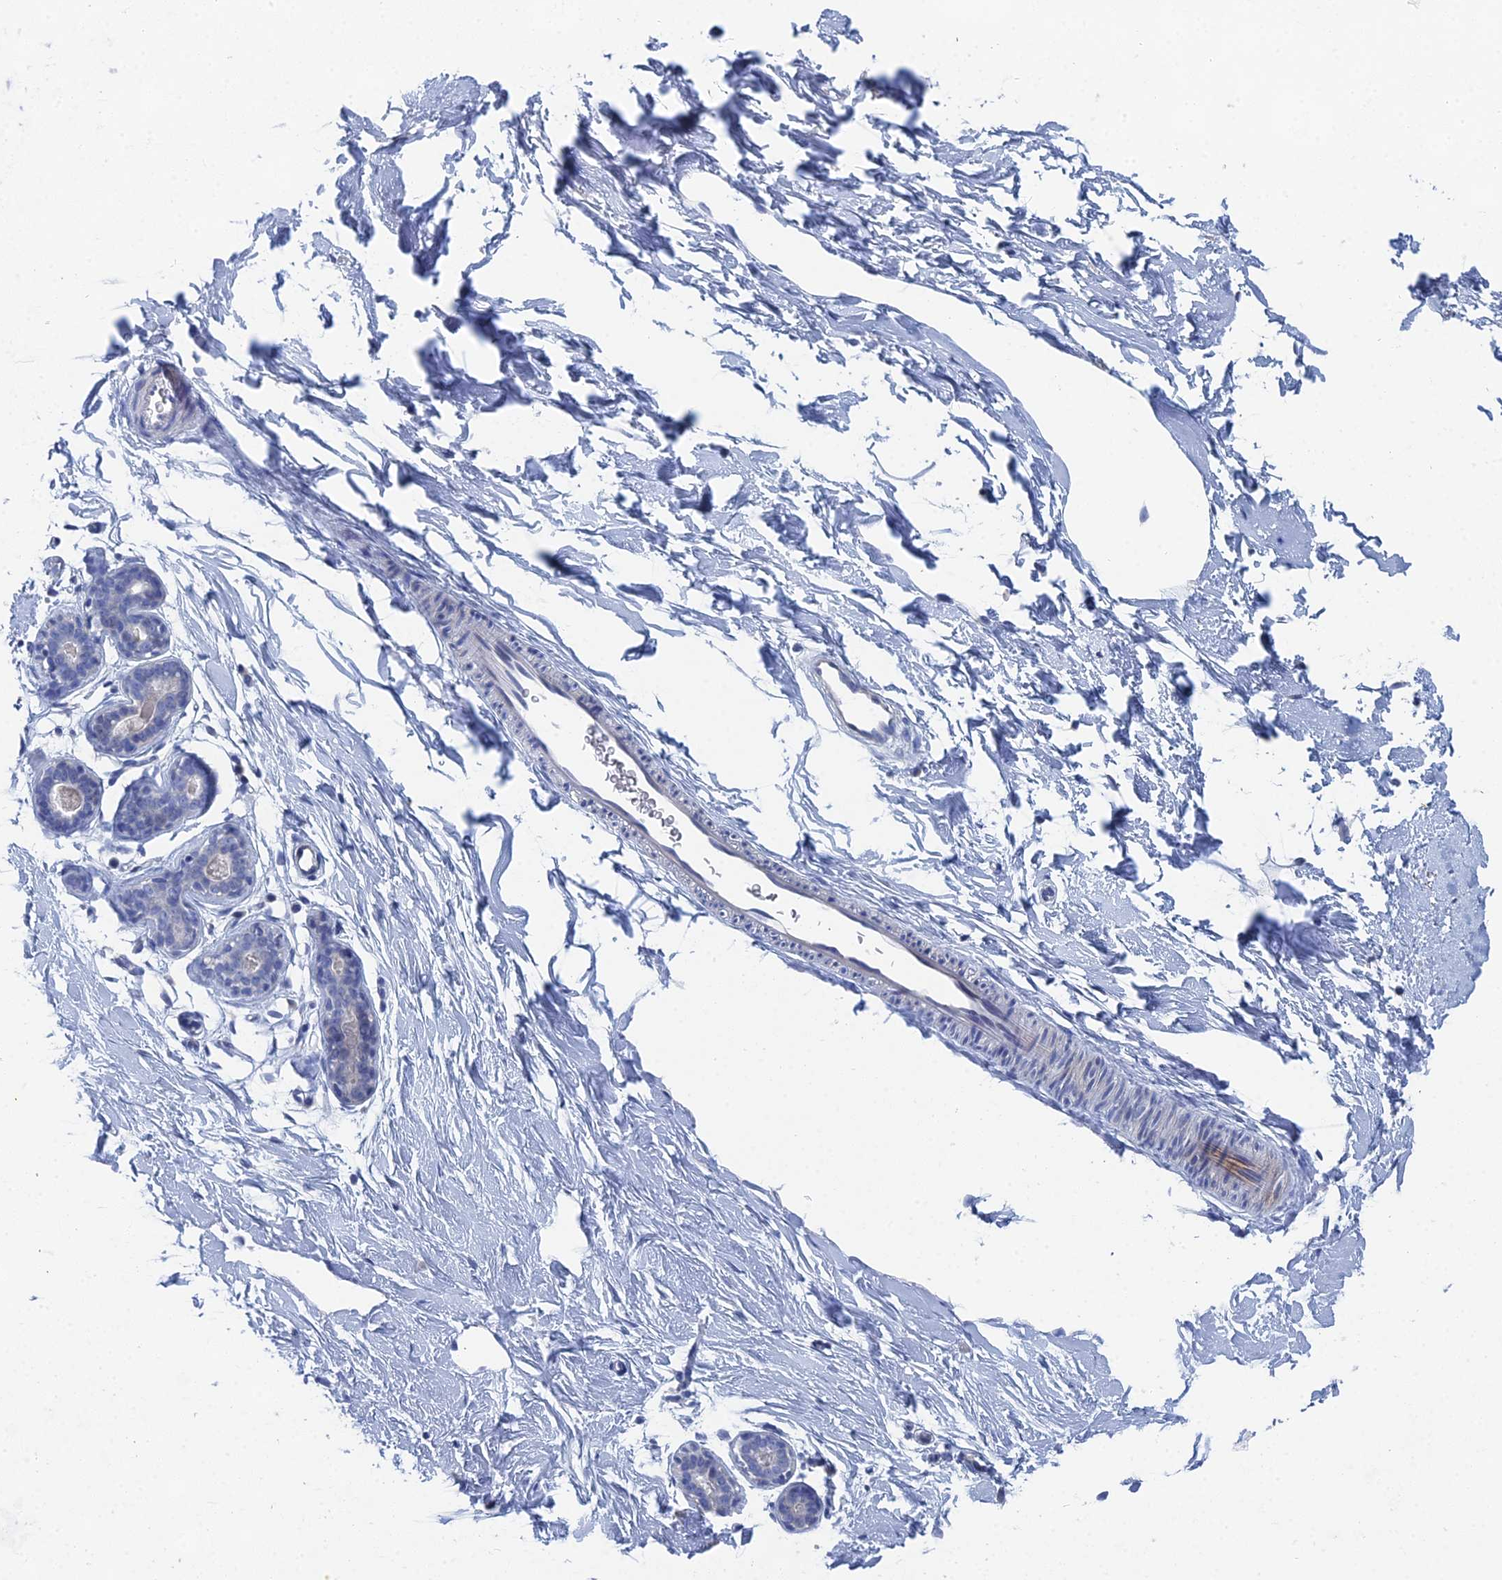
{"staining": {"intensity": "negative", "quantity": "none", "location": "none"}, "tissue": "adipose tissue", "cell_type": "Adipocytes", "image_type": "normal", "snomed": [{"axis": "morphology", "description": "Normal tissue, NOS"}, {"axis": "topography", "description": "Breast"}], "caption": "Immunohistochemical staining of benign adipose tissue displays no significant expression in adipocytes. The staining was performed using DAB (3,3'-diaminobenzidine) to visualize the protein expression in brown, while the nuclei were stained in blue with hematoxylin (Magnification: 20x).", "gene": "GFAP", "patient": {"sex": "female", "age": 23}}